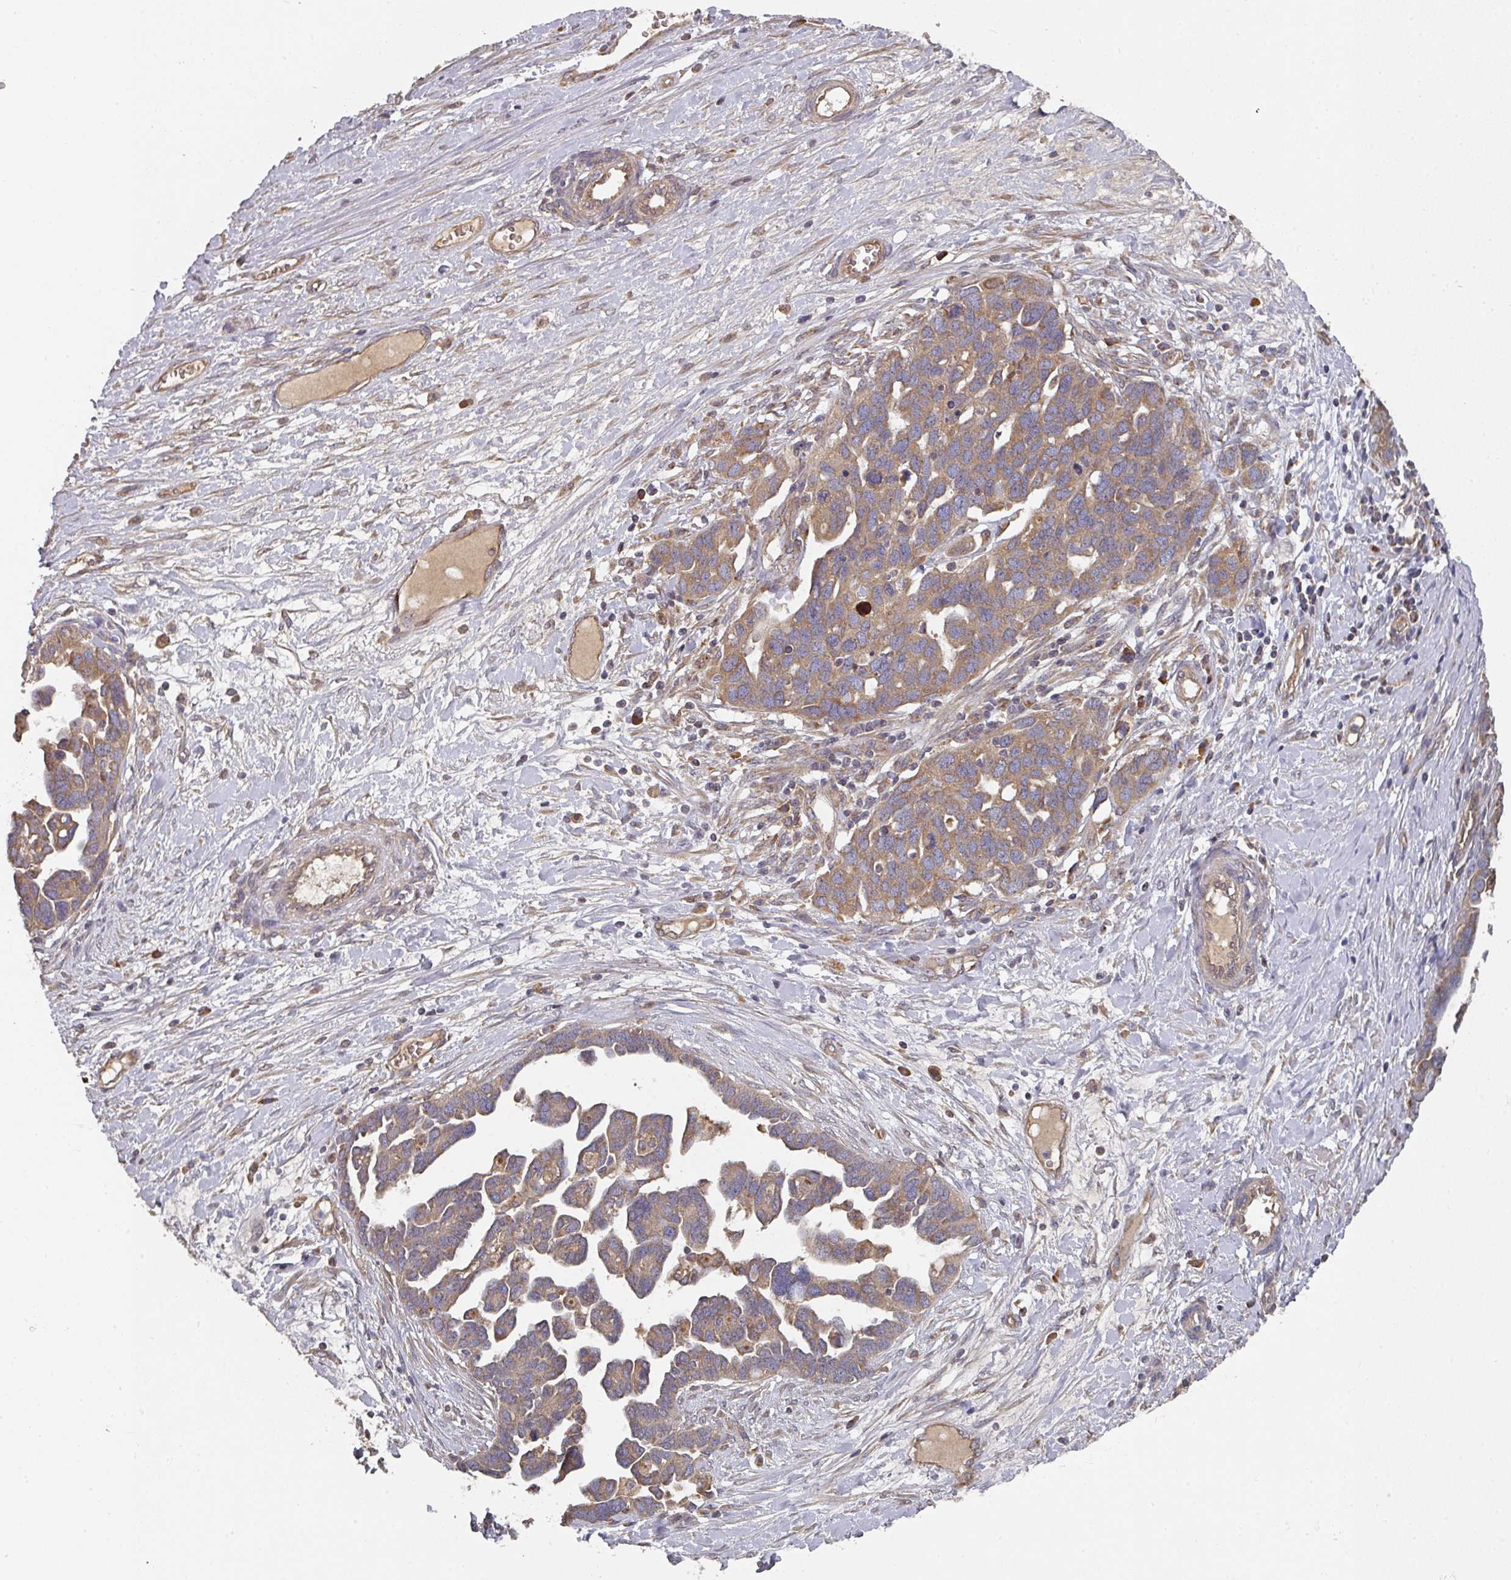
{"staining": {"intensity": "moderate", "quantity": ">75%", "location": "cytoplasmic/membranous"}, "tissue": "ovarian cancer", "cell_type": "Tumor cells", "image_type": "cancer", "snomed": [{"axis": "morphology", "description": "Cystadenocarcinoma, serous, NOS"}, {"axis": "topography", "description": "Ovary"}], "caption": "Immunohistochemistry photomicrograph of neoplastic tissue: serous cystadenocarcinoma (ovarian) stained using IHC demonstrates medium levels of moderate protein expression localized specifically in the cytoplasmic/membranous of tumor cells, appearing as a cytoplasmic/membranous brown color.", "gene": "EDEM2", "patient": {"sex": "female", "age": 54}}